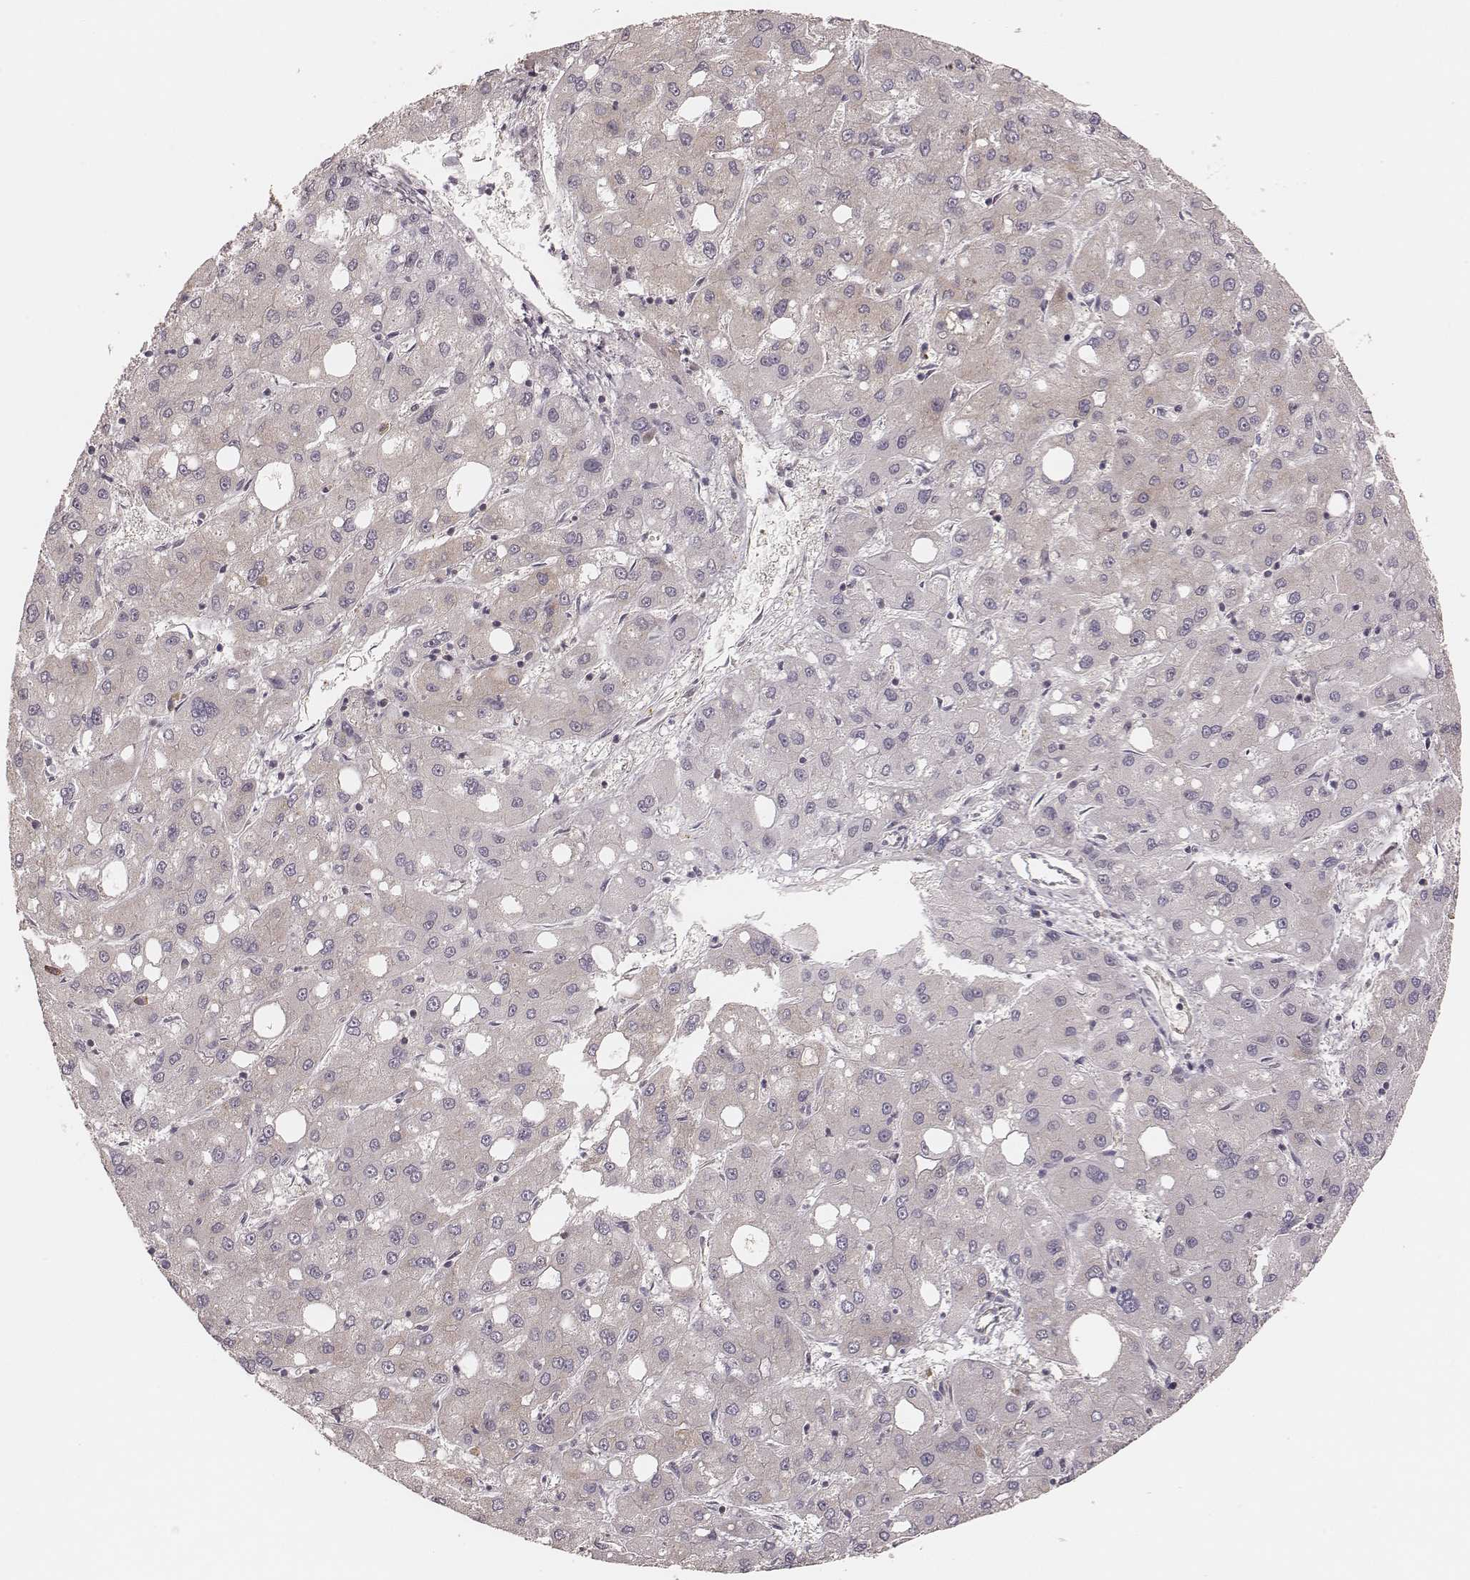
{"staining": {"intensity": "negative", "quantity": "none", "location": "none"}, "tissue": "liver cancer", "cell_type": "Tumor cells", "image_type": "cancer", "snomed": [{"axis": "morphology", "description": "Carcinoma, Hepatocellular, NOS"}, {"axis": "topography", "description": "Liver"}], "caption": "Tumor cells show no significant protein expression in hepatocellular carcinoma (liver). (Brightfield microscopy of DAB (3,3'-diaminobenzidine) immunohistochemistry at high magnification).", "gene": "CARS1", "patient": {"sex": "male", "age": 73}}